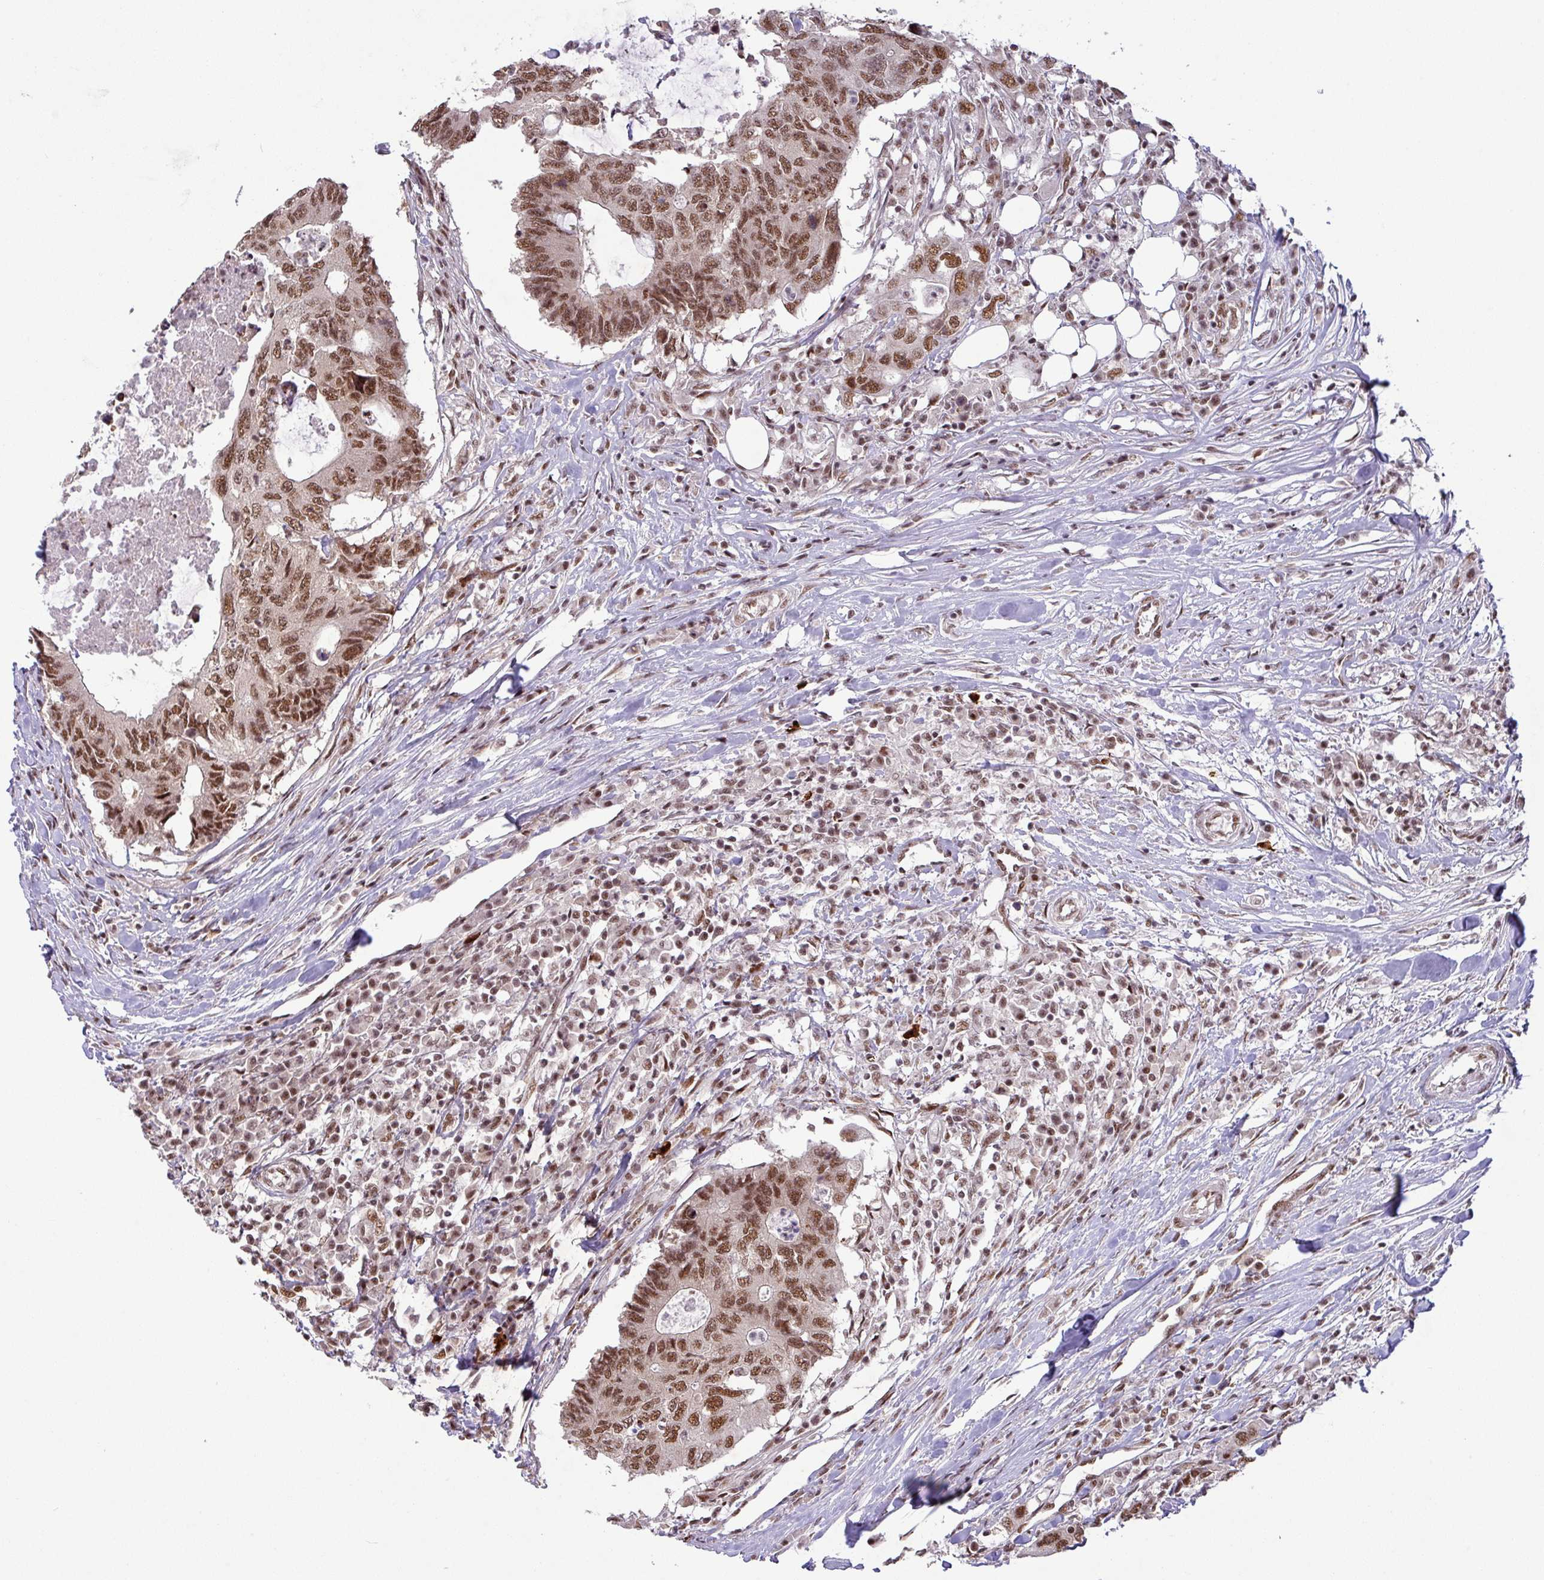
{"staining": {"intensity": "moderate", "quantity": ">75%", "location": "nuclear"}, "tissue": "colorectal cancer", "cell_type": "Tumor cells", "image_type": "cancer", "snomed": [{"axis": "morphology", "description": "Adenocarcinoma, NOS"}, {"axis": "topography", "description": "Colon"}], "caption": "Colorectal cancer (adenocarcinoma) stained for a protein demonstrates moderate nuclear positivity in tumor cells. (Brightfield microscopy of DAB IHC at high magnification).", "gene": "SRSF2", "patient": {"sex": "male", "age": 71}}